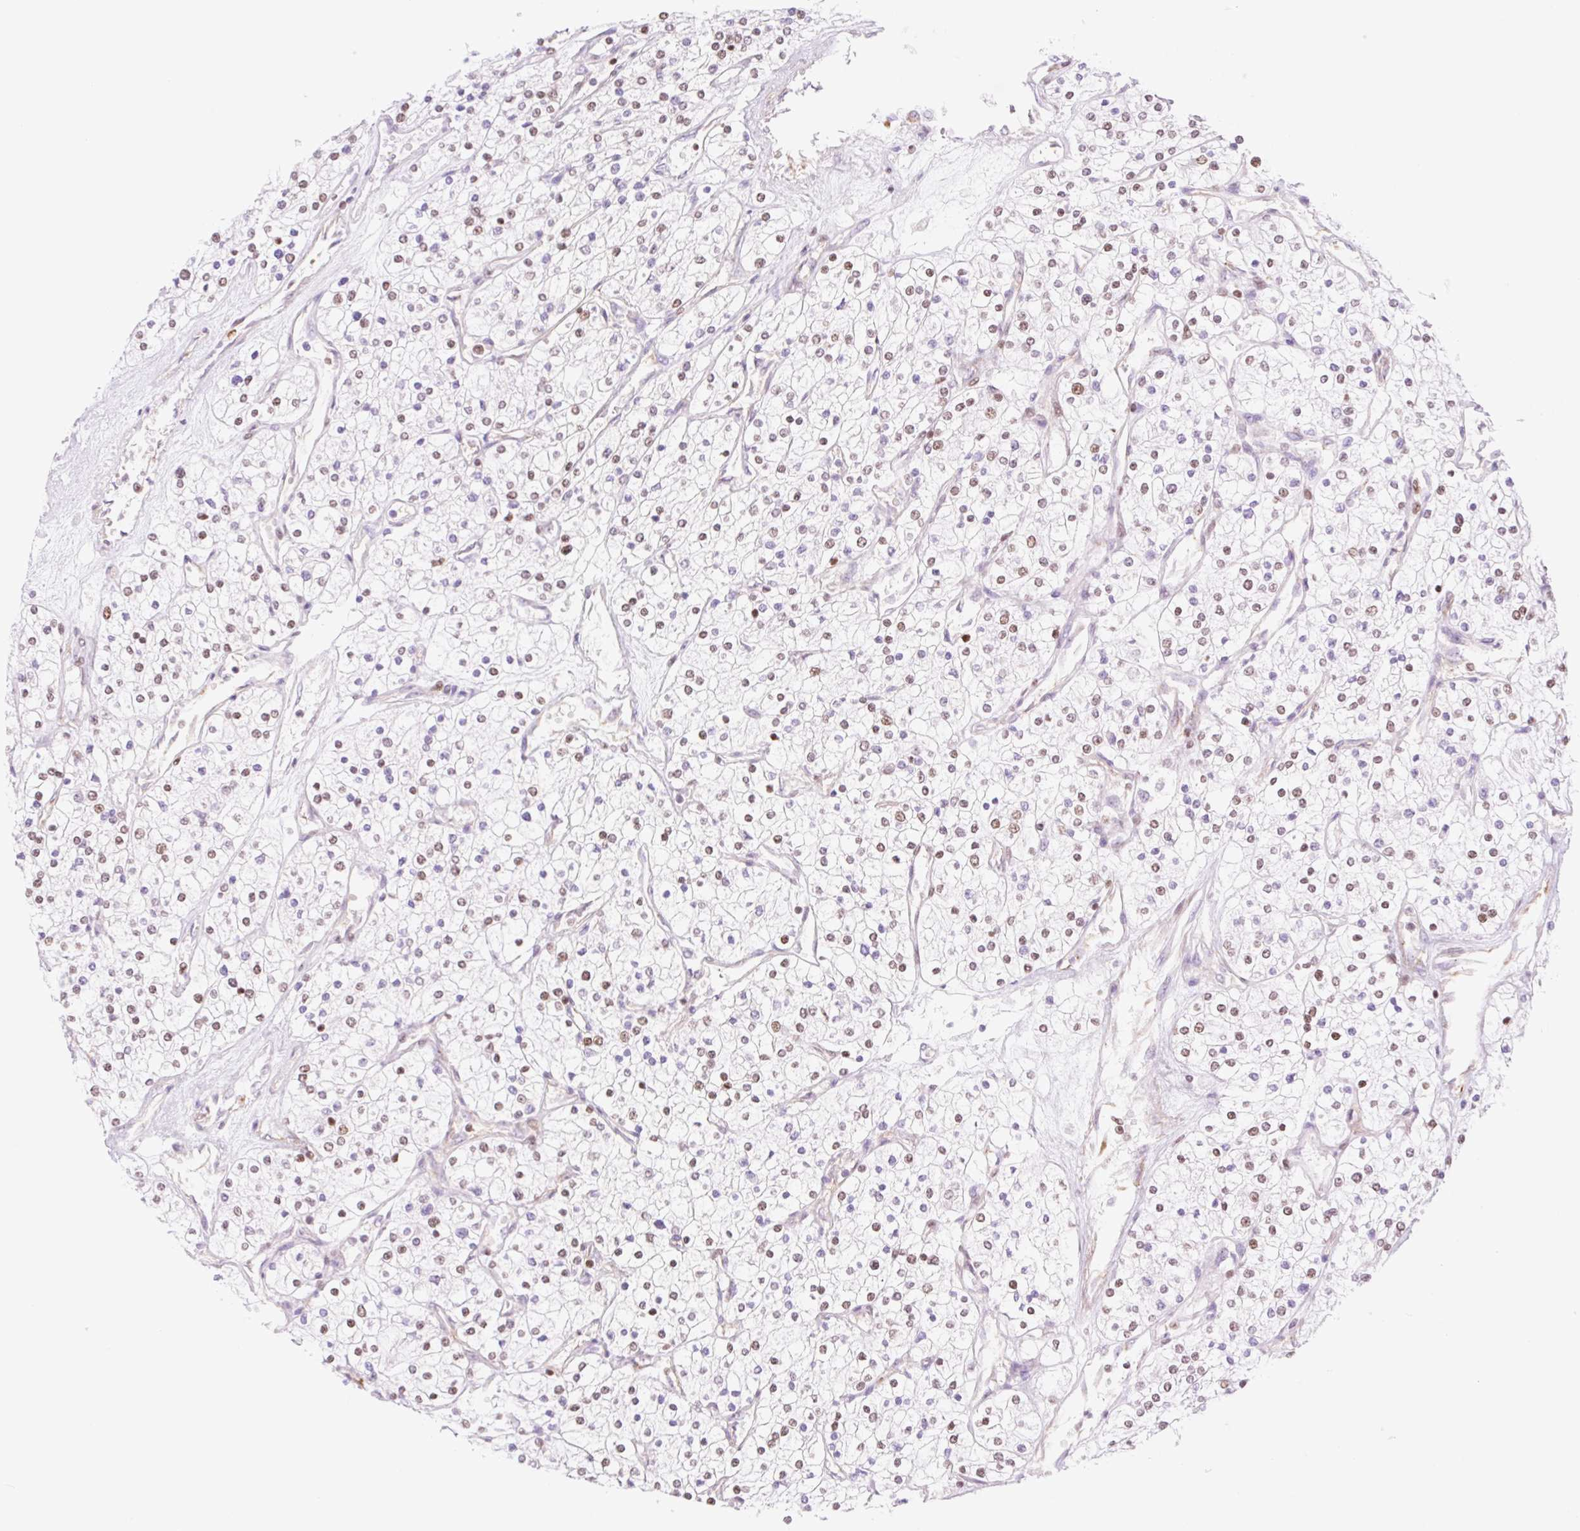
{"staining": {"intensity": "weak", "quantity": "25%-75%", "location": "nuclear"}, "tissue": "renal cancer", "cell_type": "Tumor cells", "image_type": "cancer", "snomed": [{"axis": "morphology", "description": "Adenocarcinoma, NOS"}, {"axis": "topography", "description": "Kidney"}], "caption": "Renal adenocarcinoma stained with a brown dye demonstrates weak nuclear positive expression in about 25%-75% of tumor cells.", "gene": "PRDM11", "patient": {"sex": "male", "age": 80}}